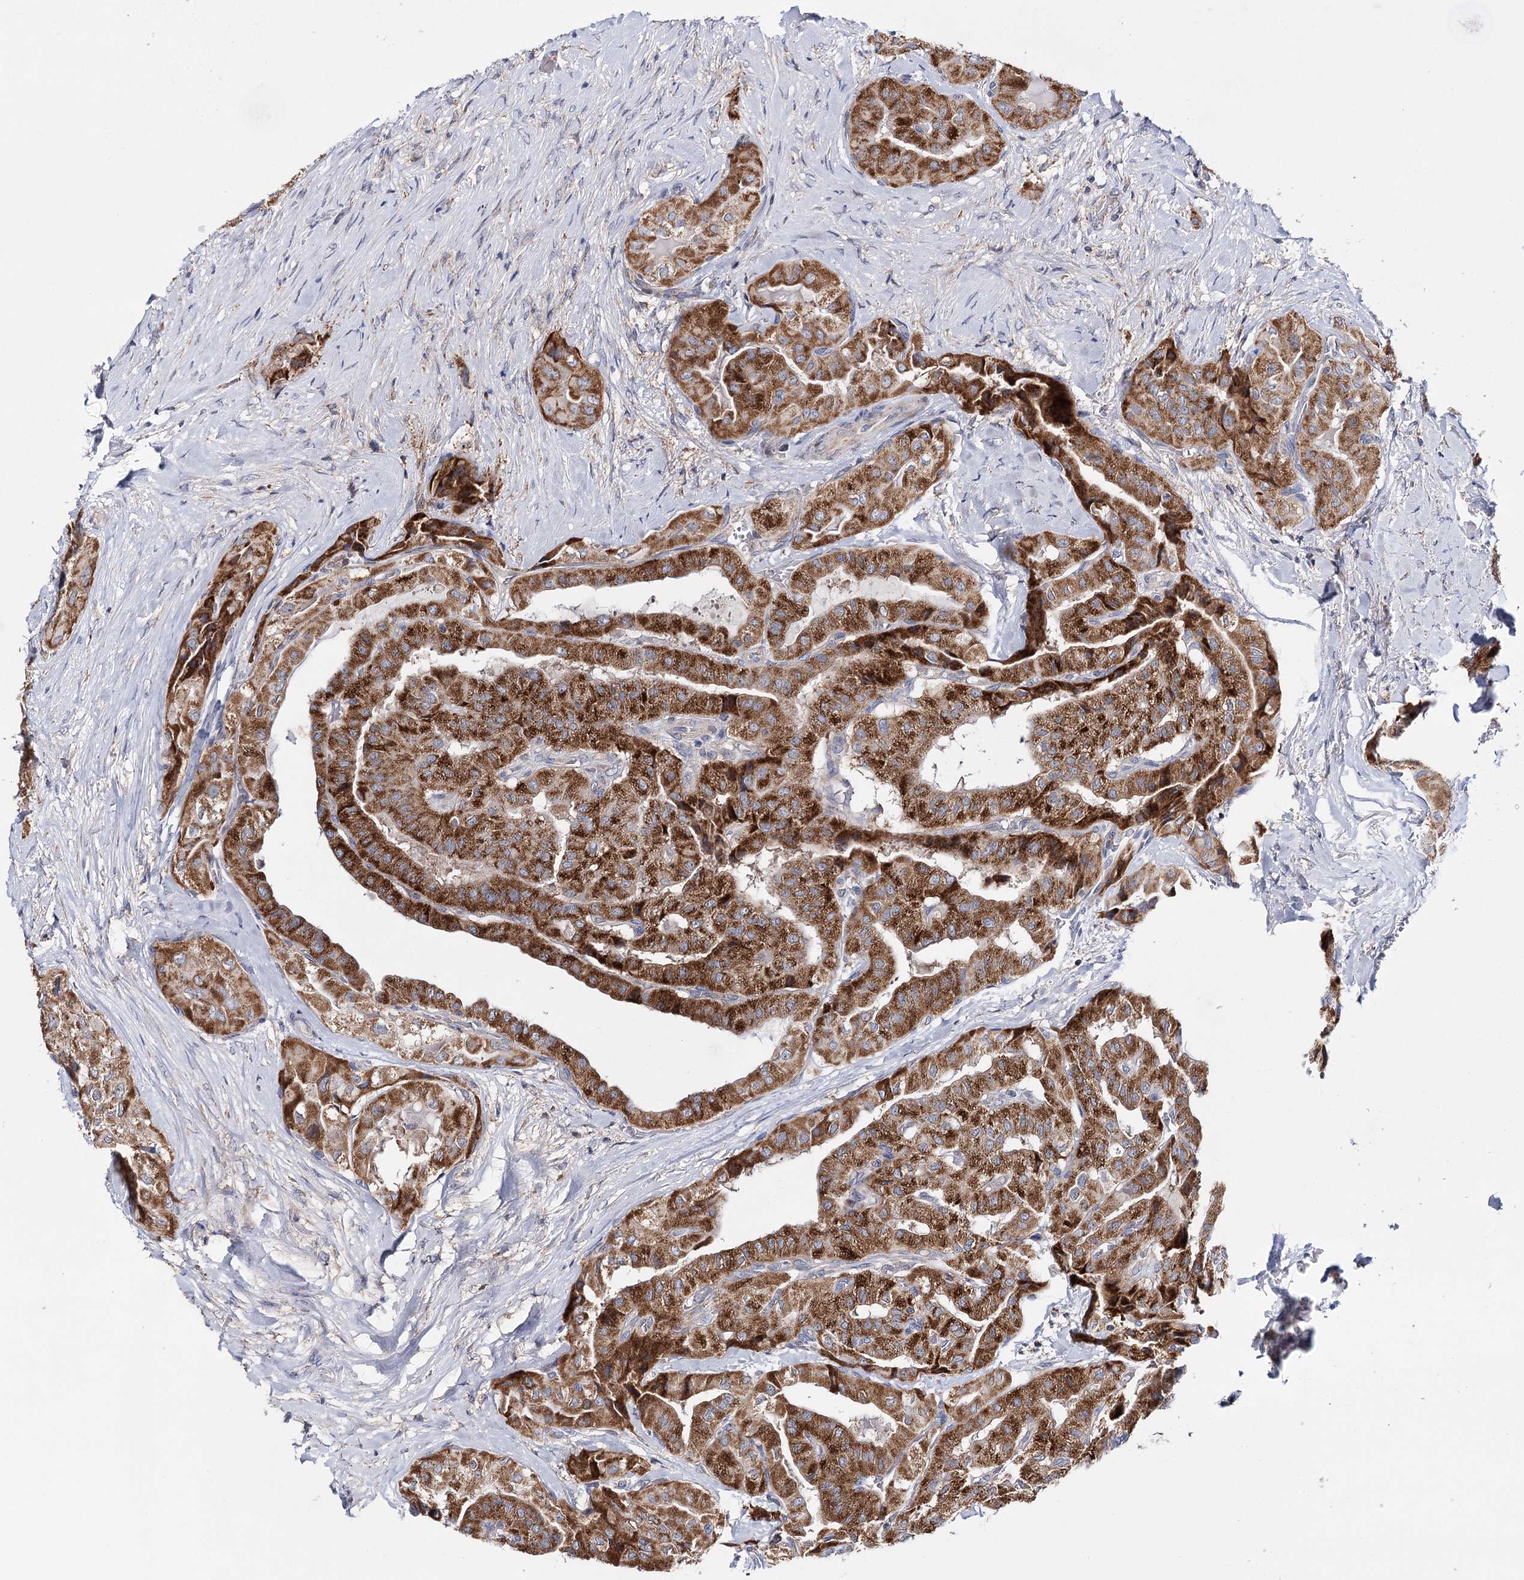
{"staining": {"intensity": "strong", "quantity": "25%-75%", "location": "cytoplasmic/membranous"}, "tissue": "thyroid cancer", "cell_type": "Tumor cells", "image_type": "cancer", "snomed": [{"axis": "morphology", "description": "Papillary adenocarcinoma, NOS"}, {"axis": "topography", "description": "Thyroid gland"}], "caption": "Human thyroid cancer stained with a protein marker demonstrates strong staining in tumor cells.", "gene": "CFAP46", "patient": {"sex": "female", "age": 59}}